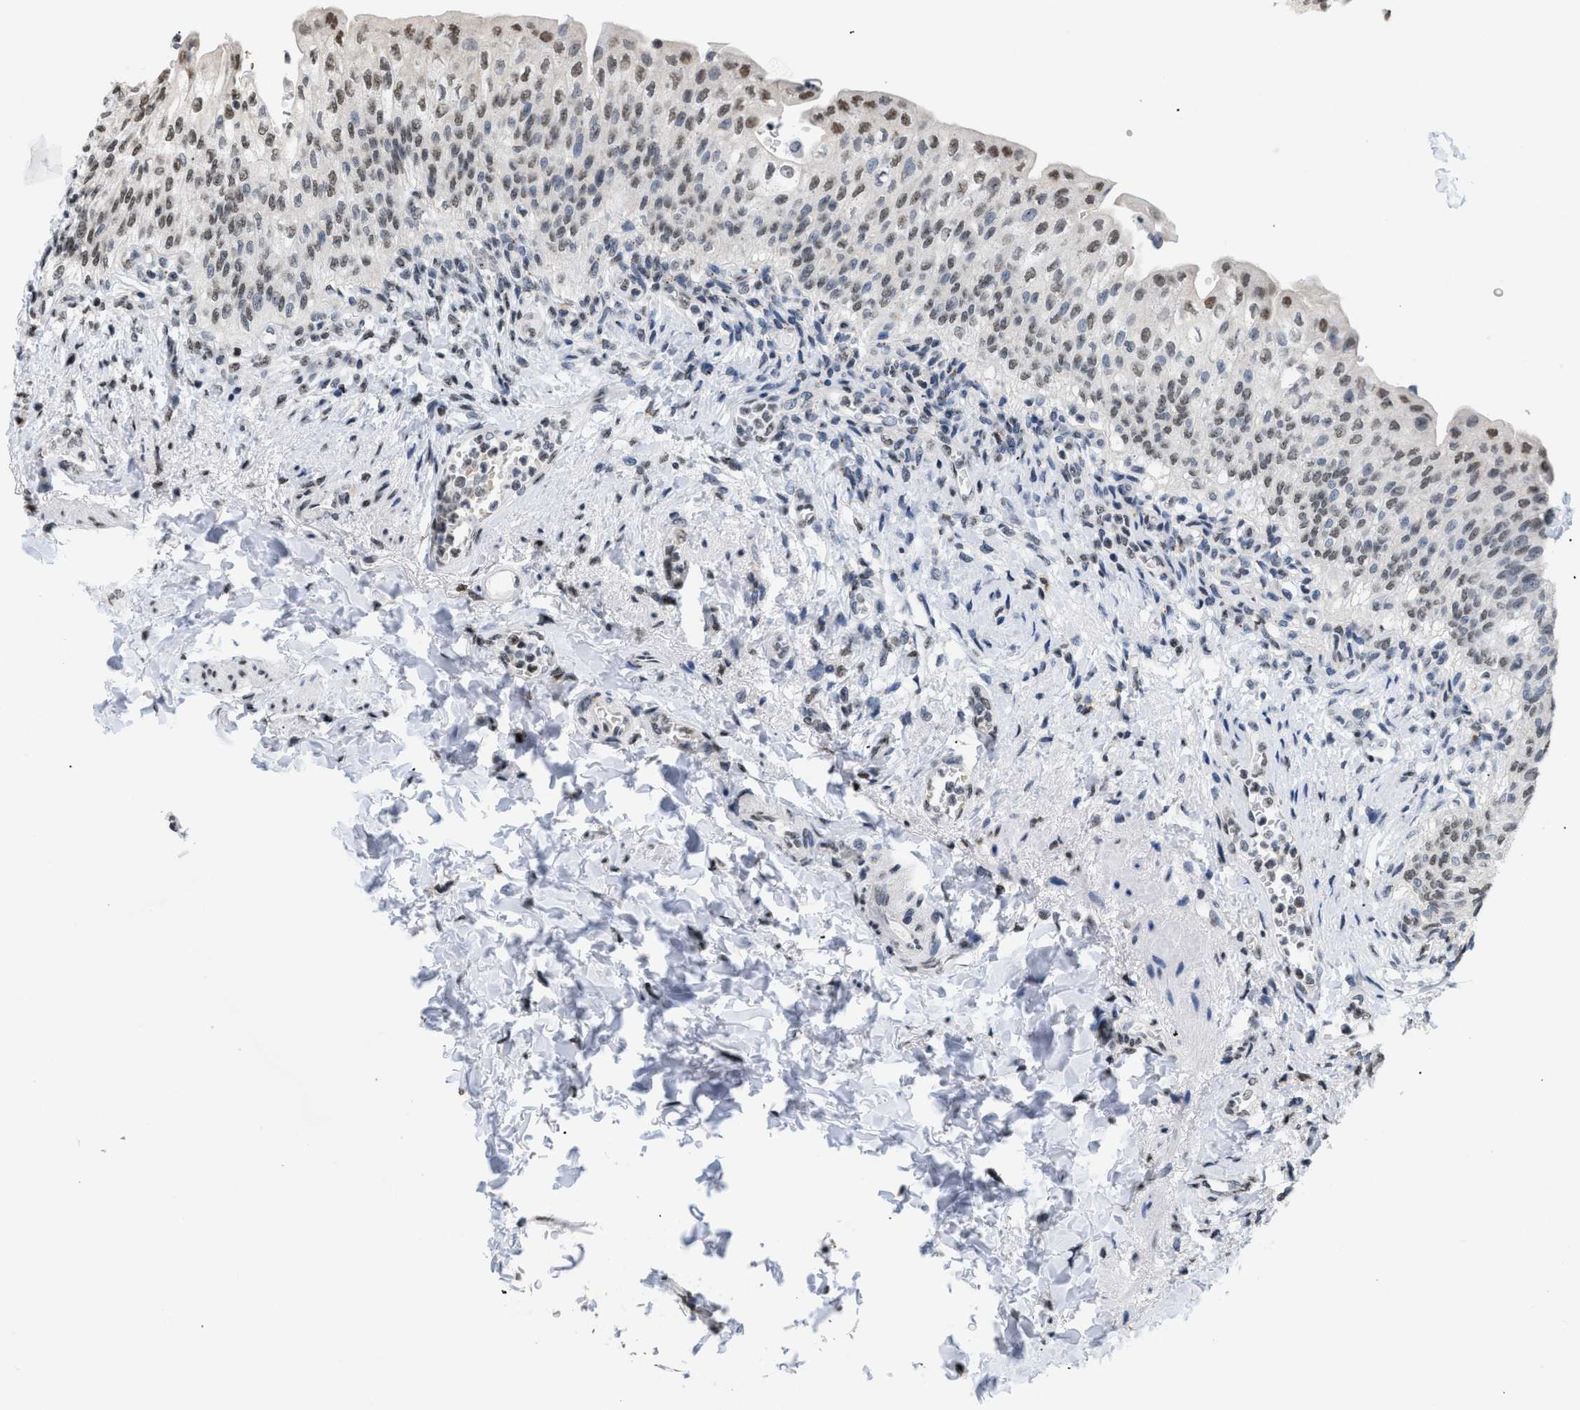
{"staining": {"intensity": "moderate", "quantity": ">75%", "location": "nuclear"}, "tissue": "urinary bladder", "cell_type": "Urothelial cells", "image_type": "normal", "snomed": [{"axis": "morphology", "description": "Normal tissue, NOS"}, {"axis": "topography", "description": "Urinary bladder"}], "caption": "Brown immunohistochemical staining in normal human urinary bladder shows moderate nuclear staining in about >75% of urothelial cells.", "gene": "RAF1", "patient": {"sex": "female", "age": 60}}